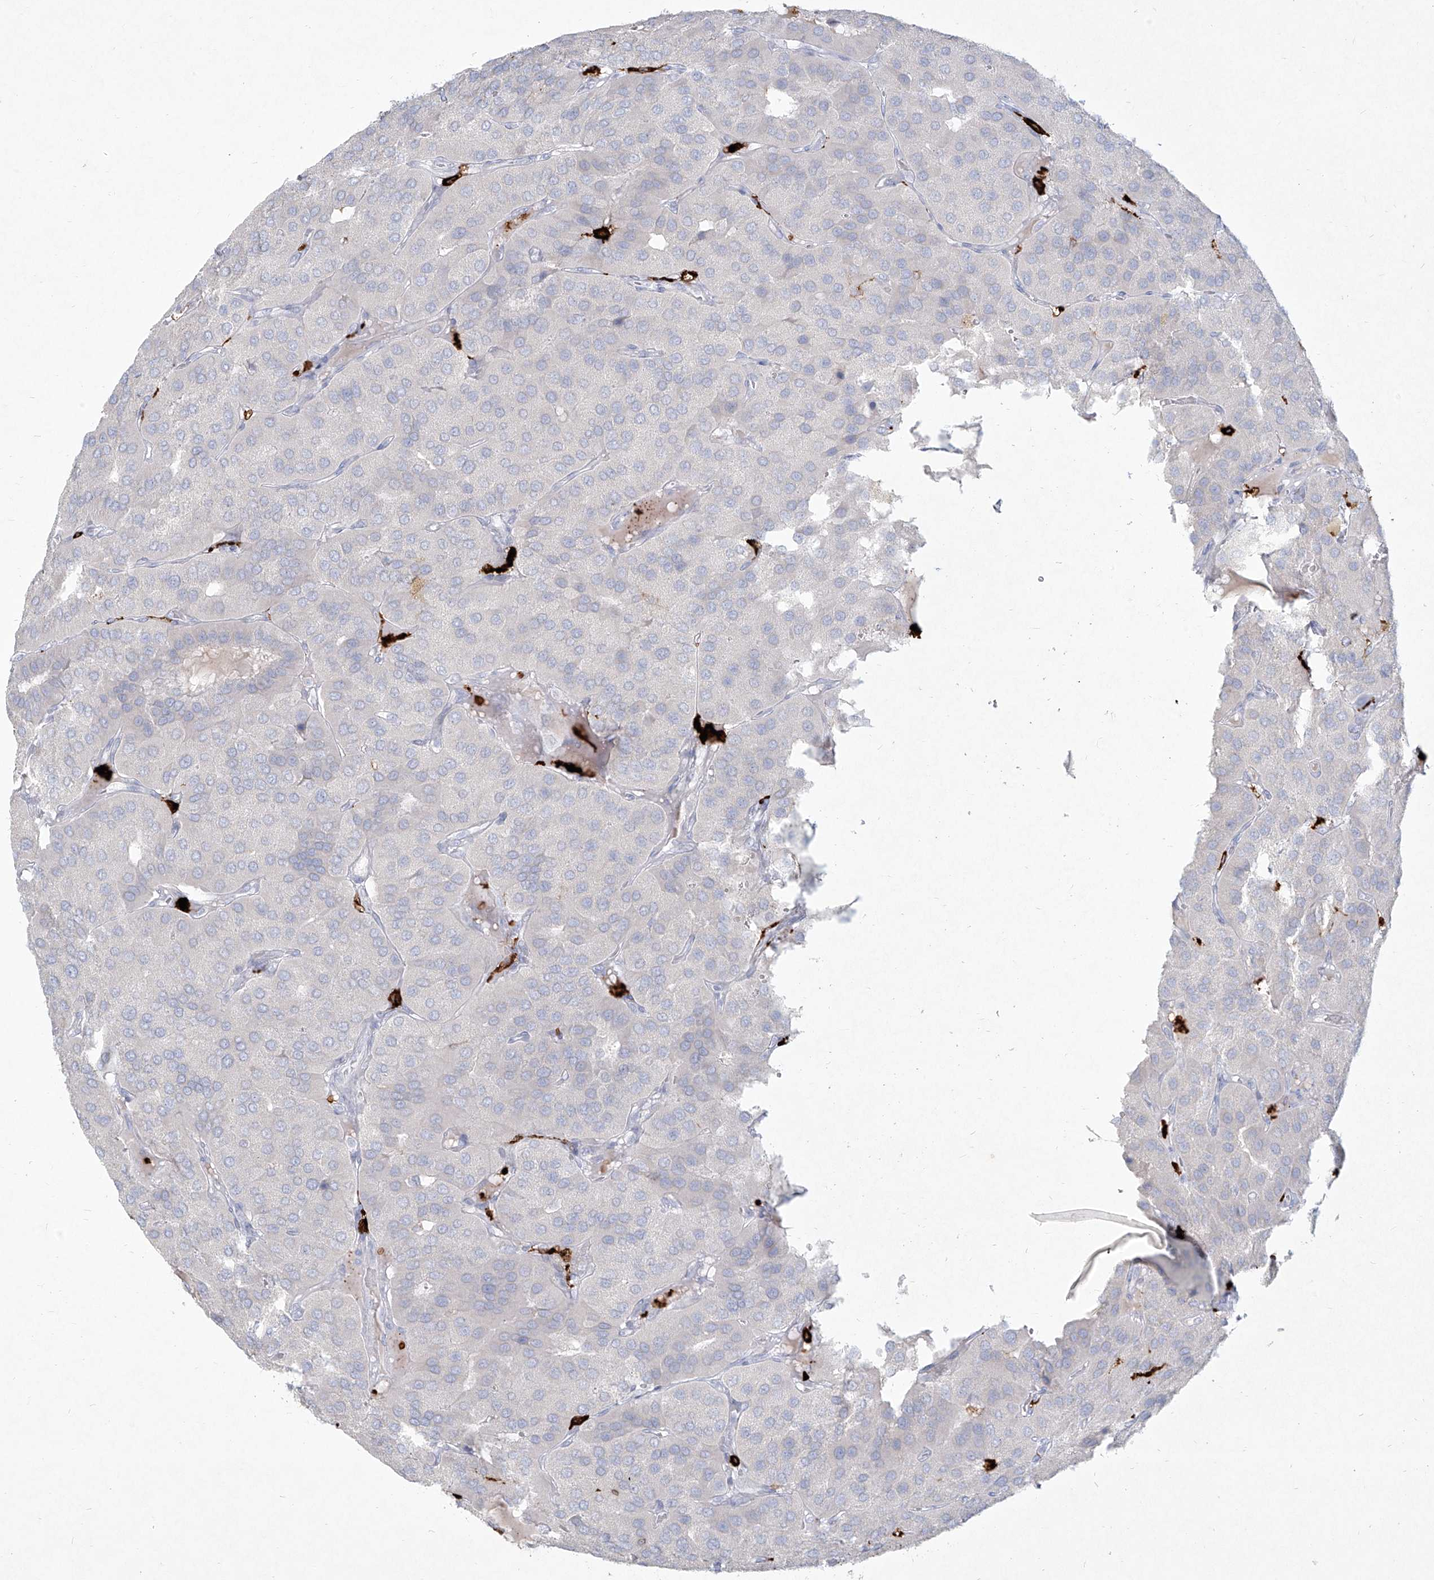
{"staining": {"intensity": "negative", "quantity": "none", "location": "none"}, "tissue": "parathyroid gland", "cell_type": "Glandular cells", "image_type": "normal", "snomed": [{"axis": "morphology", "description": "Normal tissue, NOS"}, {"axis": "morphology", "description": "Adenoma, NOS"}, {"axis": "topography", "description": "Parathyroid gland"}], "caption": "Glandular cells are negative for brown protein staining in normal parathyroid gland. (DAB IHC with hematoxylin counter stain).", "gene": "CD209", "patient": {"sex": "female", "age": 86}}